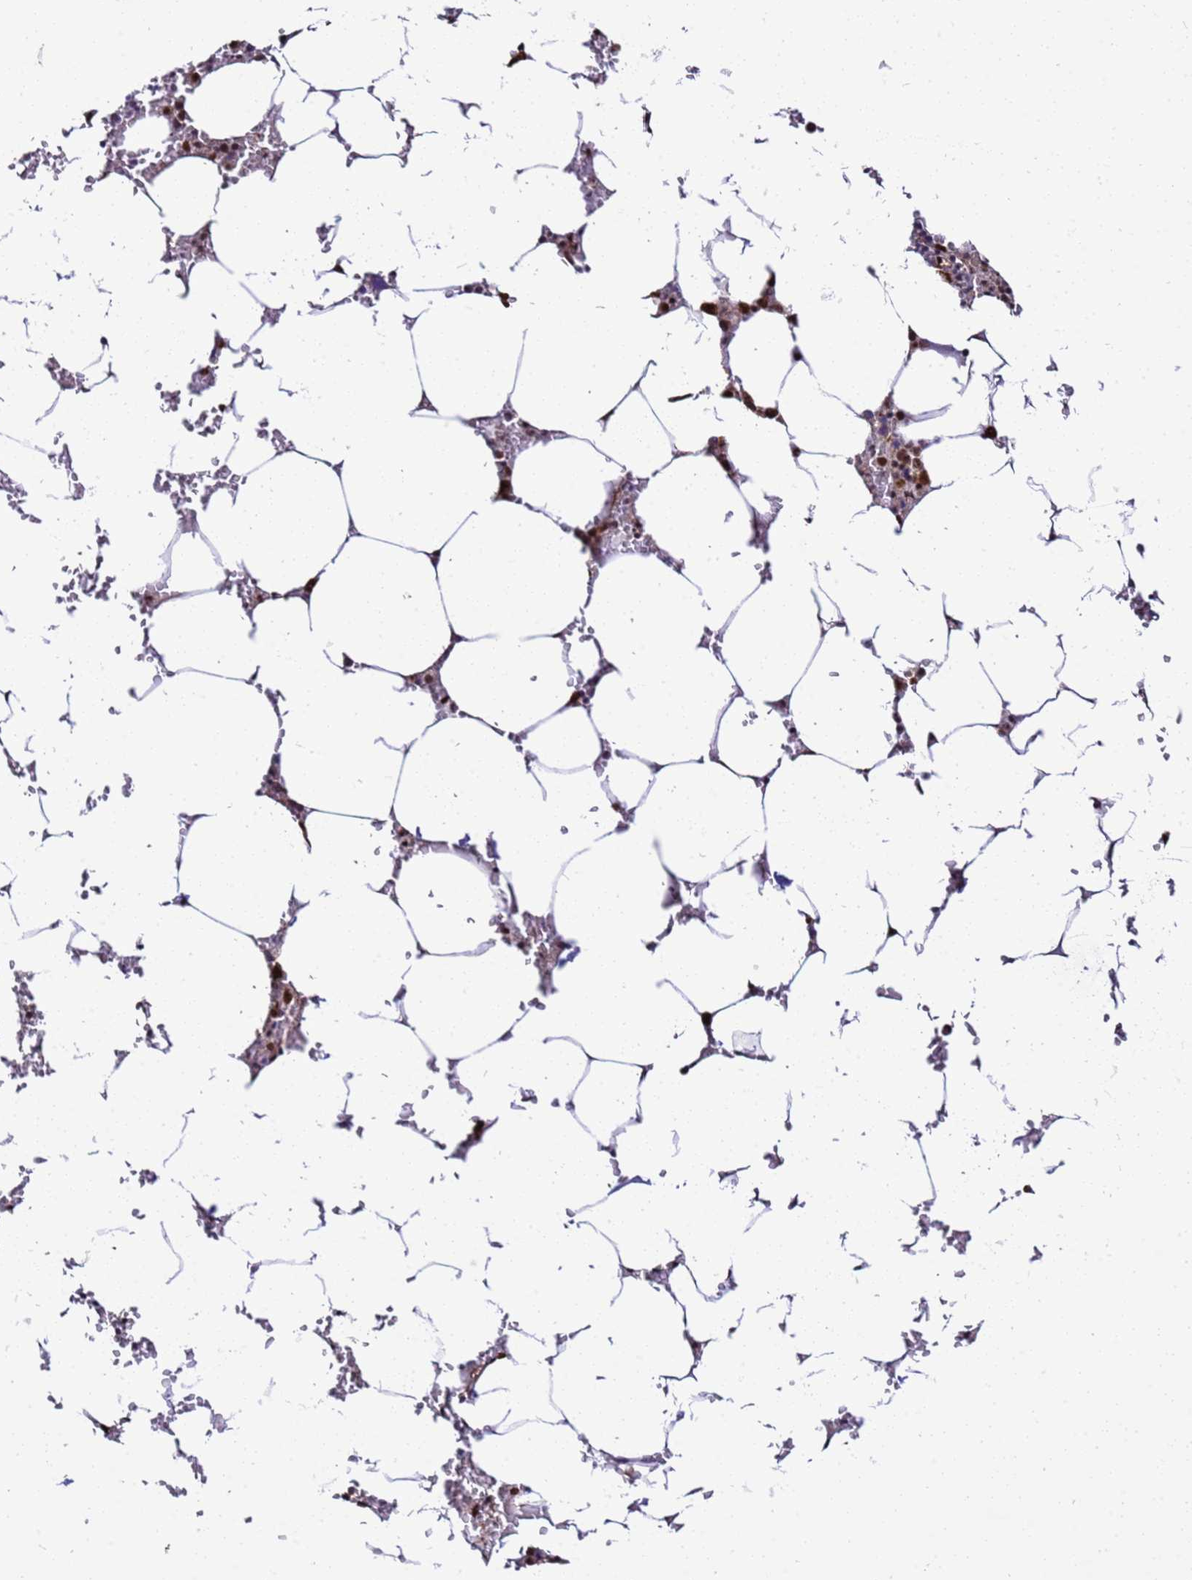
{"staining": {"intensity": "strong", "quantity": "25%-75%", "location": "cytoplasmic/membranous,nuclear"}, "tissue": "bone marrow", "cell_type": "Hematopoietic cells", "image_type": "normal", "snomed": [{"axis": "morphology", "description": "Normal tissue, NOS"}, {"axis": "topography", "description": "Bone marrow"}], "caption": "Immunohistochemistry (IHC) (DAB) staining of unremarkable bone marrow exhibits strong cytoplasmic/membranous,nuclear protein expression in about 25%-75% of hematopoietic cells.", "gene": "SMN1", "patient": {"sex": "male", "age": 70}}